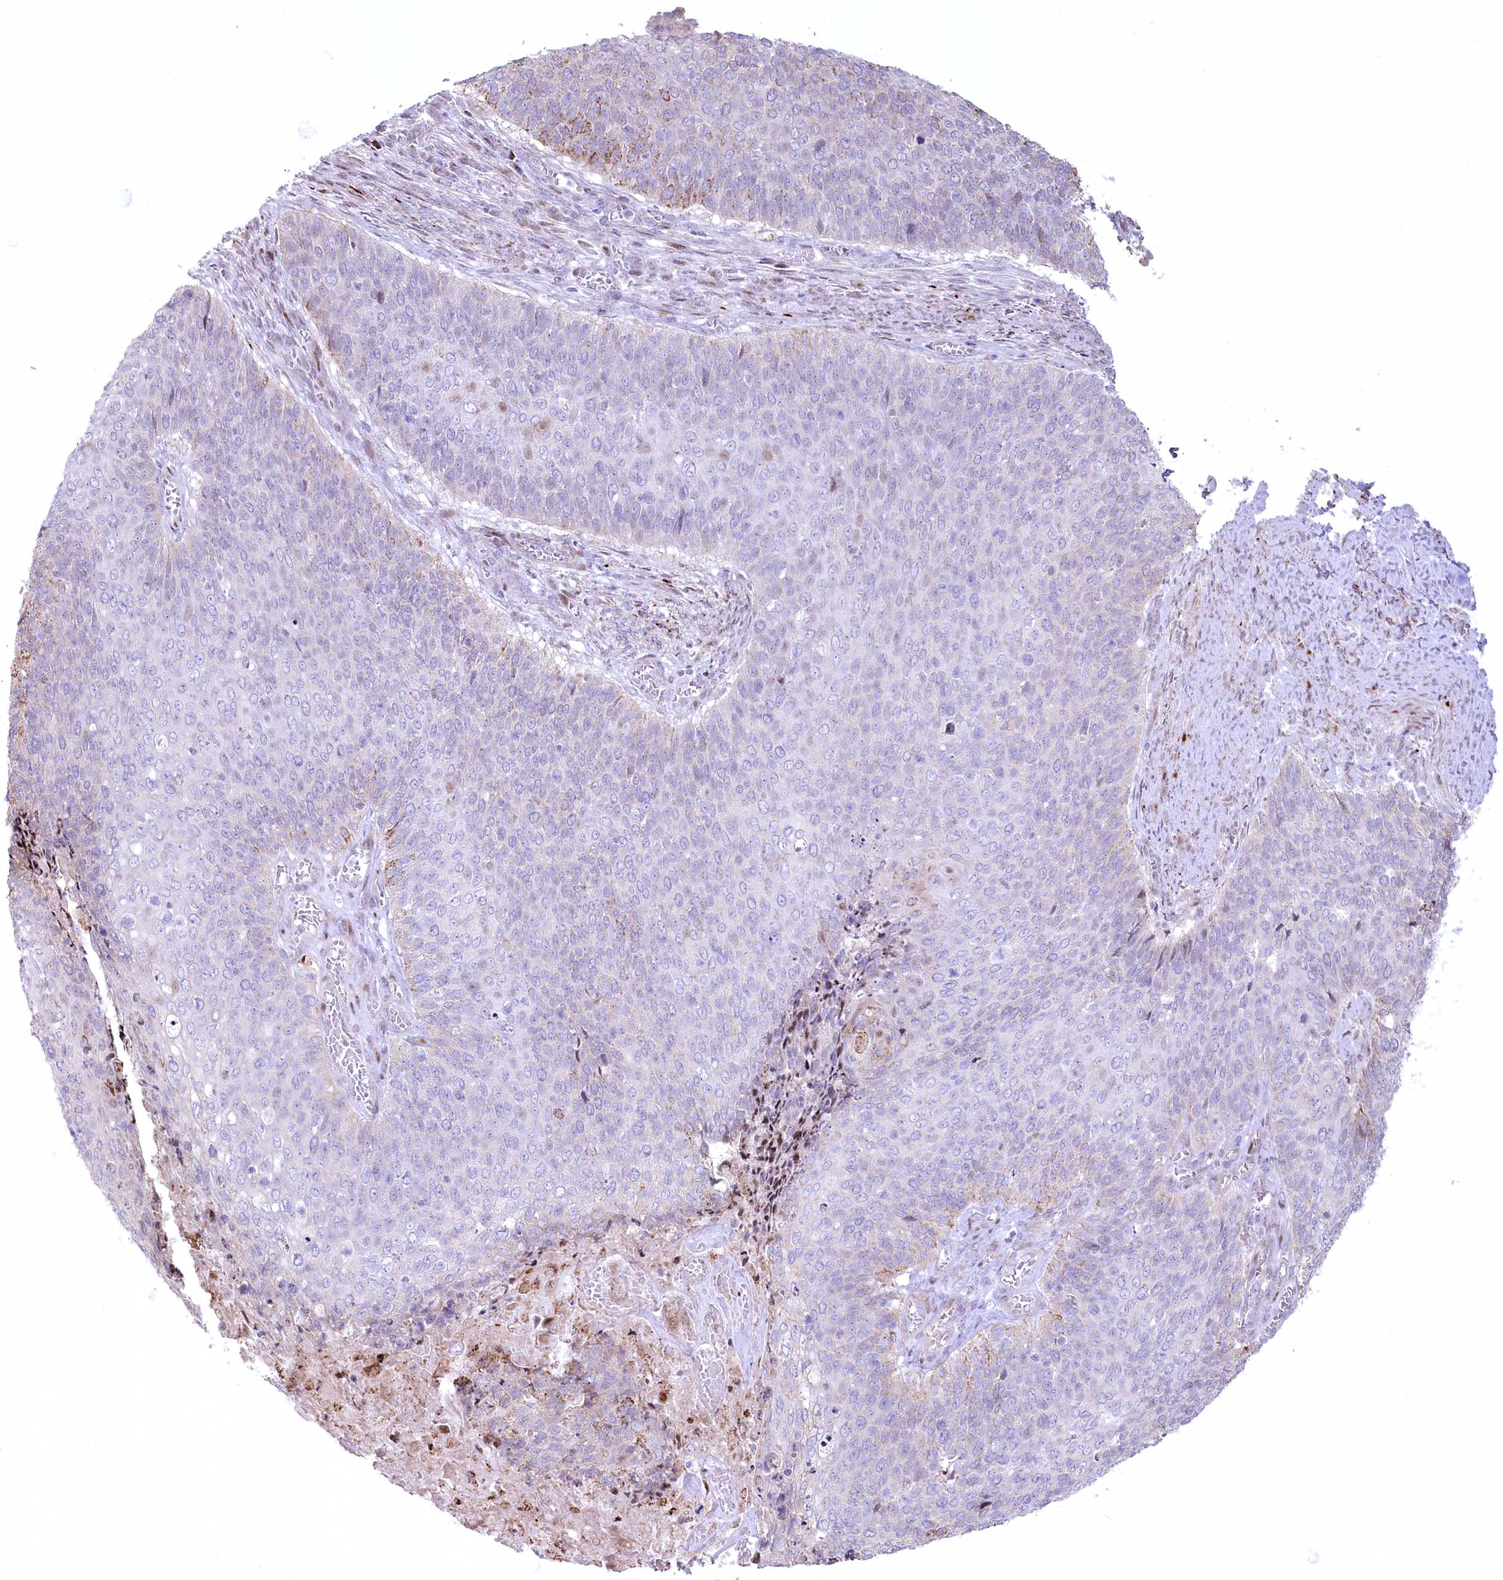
{"staining": {"intensity": "moderate", "quantity": "<25%", "location": "cytoplasmic/membranous"}, "tissue": "cervical cancer", "cell_type": "Tumor cells", "image_type": "cancer", "snomed": [{"axis": "morphology", "description": "Squamous cell carcinoma, NOS"}, {"axis": "topography", "description": "Cervix"}], "caption": "Cervical cancer stained with immunohistochemistry shows moderate cytoplasmic/membranous staining in about <25% of tumor cells.", "gene": "CEP164", "patient": {"sex": "female", "age": 39}}